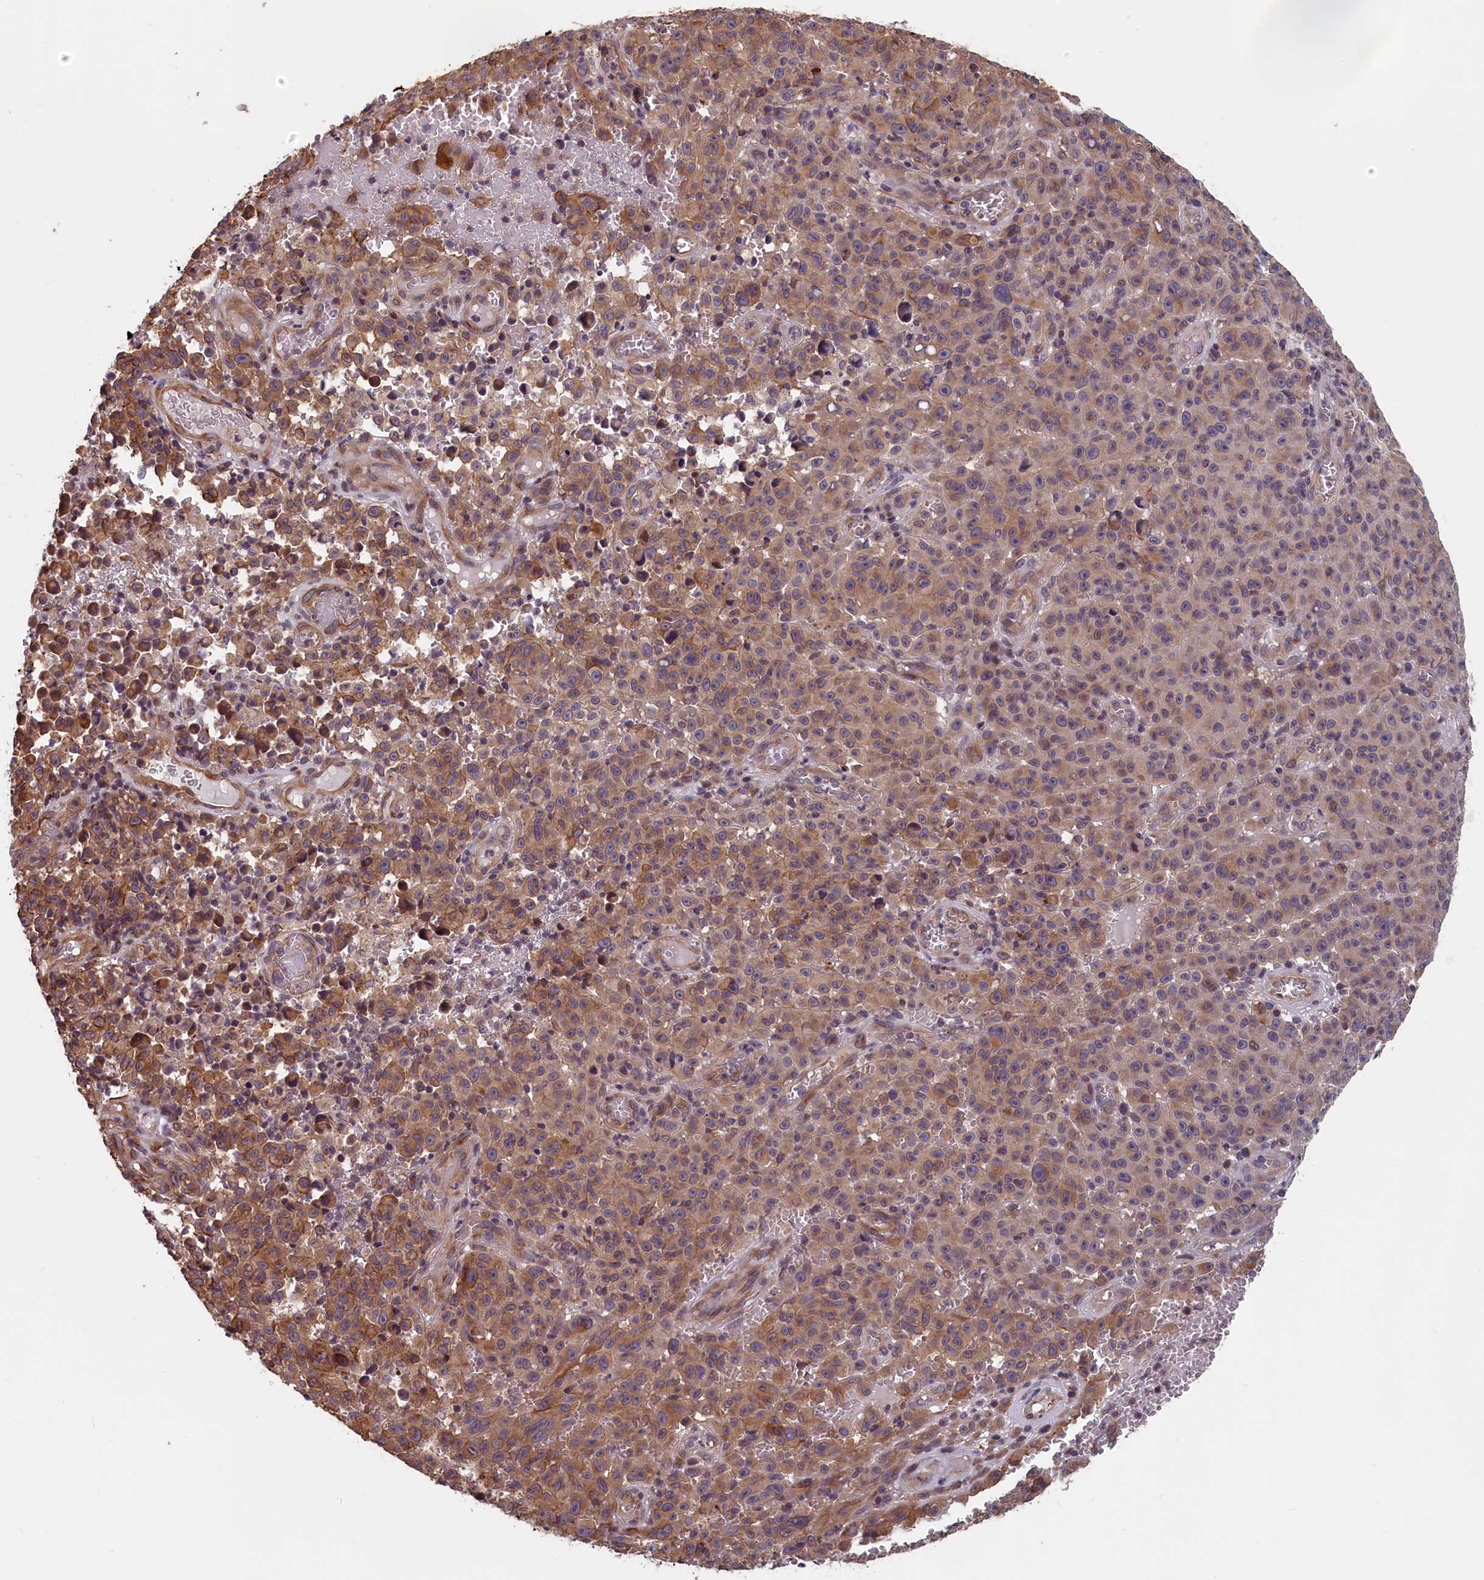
{"staining": {"intensity": "moderate", "quantity": ">75%", "location": "cytoplasmic/membranous"}, "tissue": "melanoma", "cell_type": "Tumor cells", "image_type": "cancer", "snomed": [{"axis": "morphology", "description": "Malignant melanoma, NOS"}, {"axis": "topography", "description": "Skin"}], "caption": "Immunohistochemical staining of human malignant melanoma displays medium levels of moderate cytoplasmic/membranous protein staining in about >75% of tumor cells. Immunohistochemistry stains the protein of interest in brown and the nuclei are stained blue.", "gene": "TMEM116", "patient": {"sex": "female", "age": 82}}